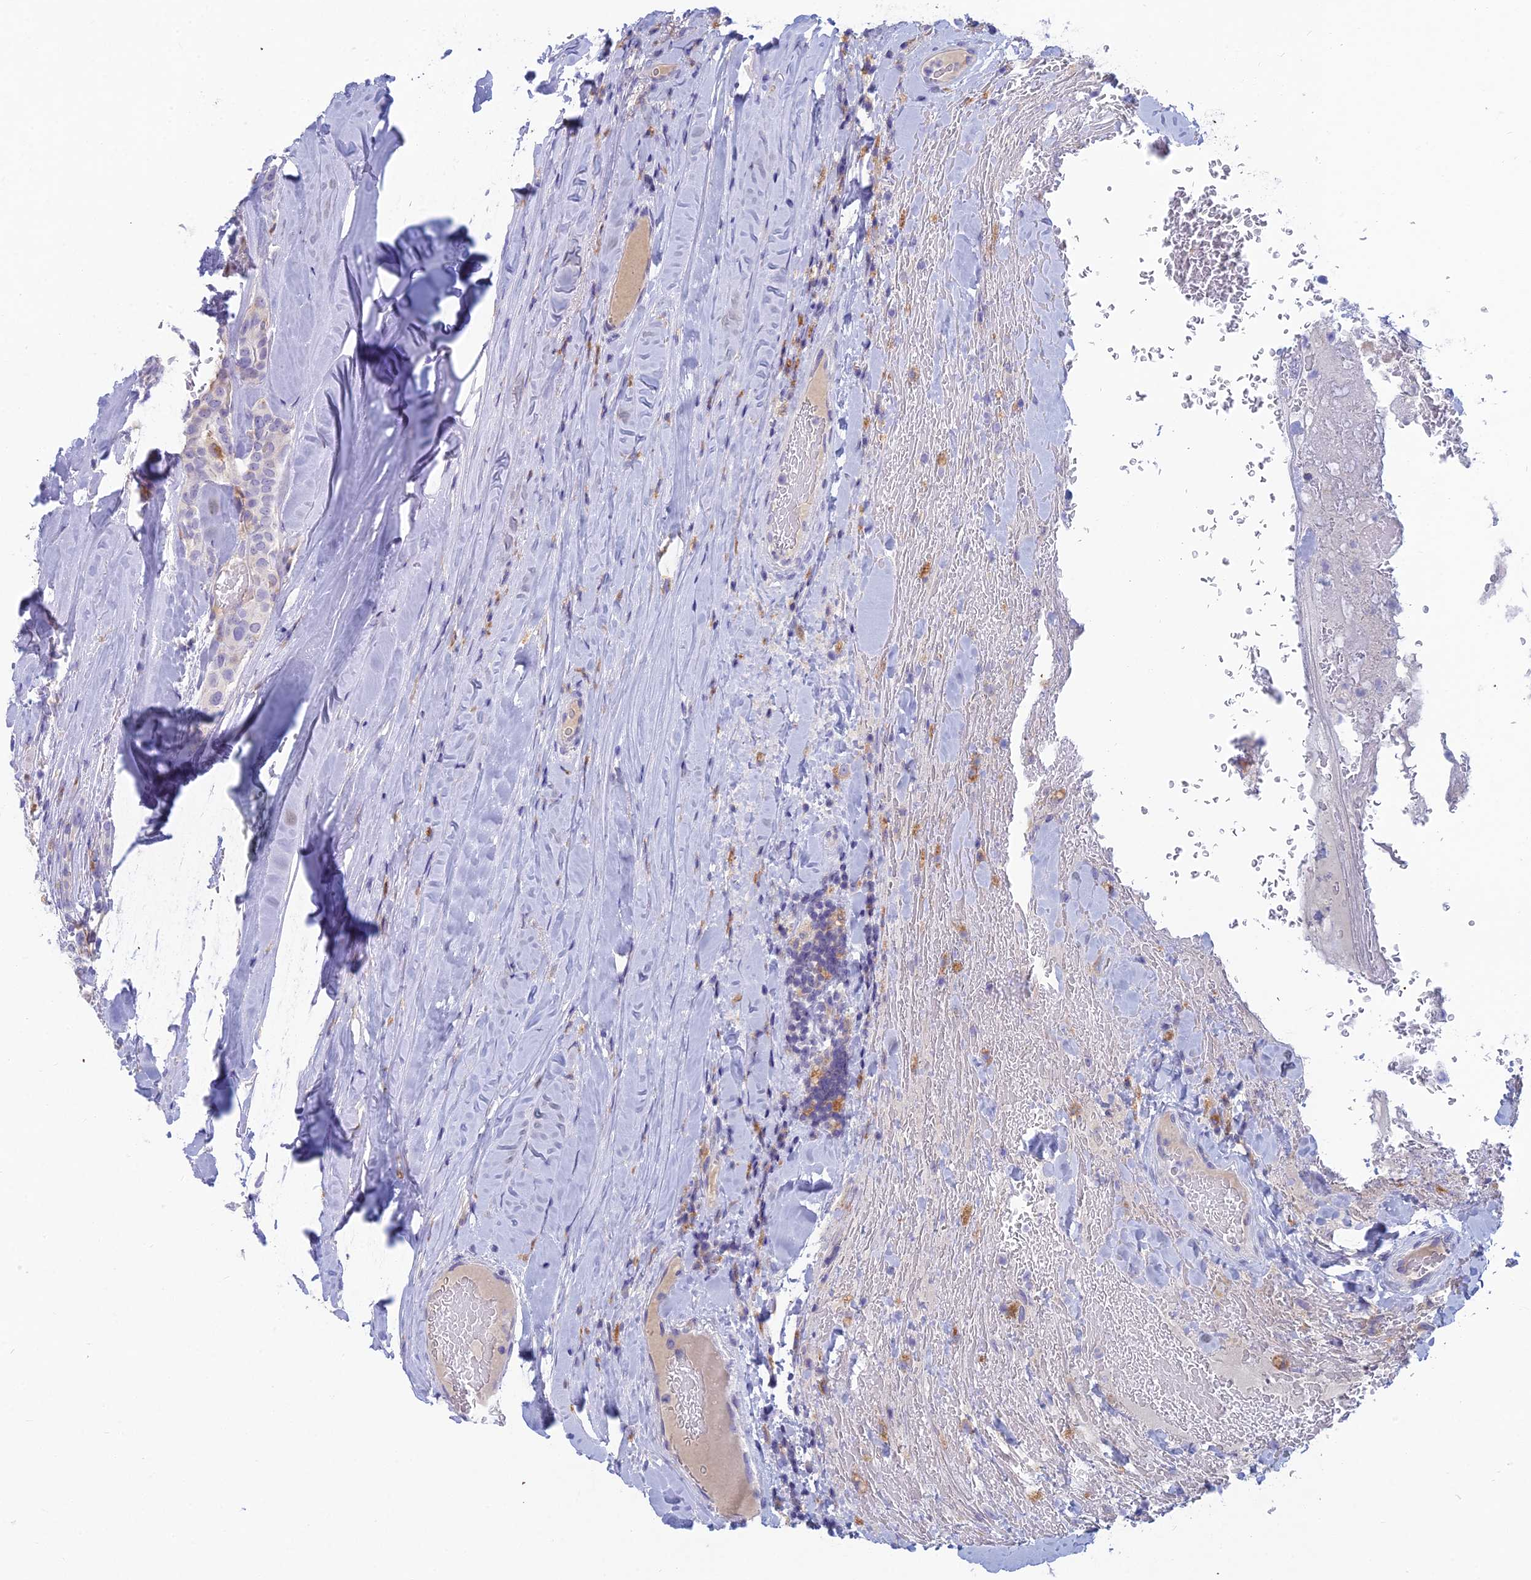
{"staining": {"intensity": "negative", "quantity": "none", "location": "none"}, "tissue": "thyroid cancer", "cell_type": "Tumor cells", "image_type": "cancer", "snomed": [{"axis": "morphology", "description": "Papillary adenocarcinoma, NOS"}, {"axis": "topography", "description": "Thyroid gland"}], "caption": "There is no significant staining in tumor cells of thyroid papillary adenocarcinoma. (DAB IHC with hematoxylin counter stain).", "gene": "FERD3L", "patient": {"sex": "female", "age": 72}}